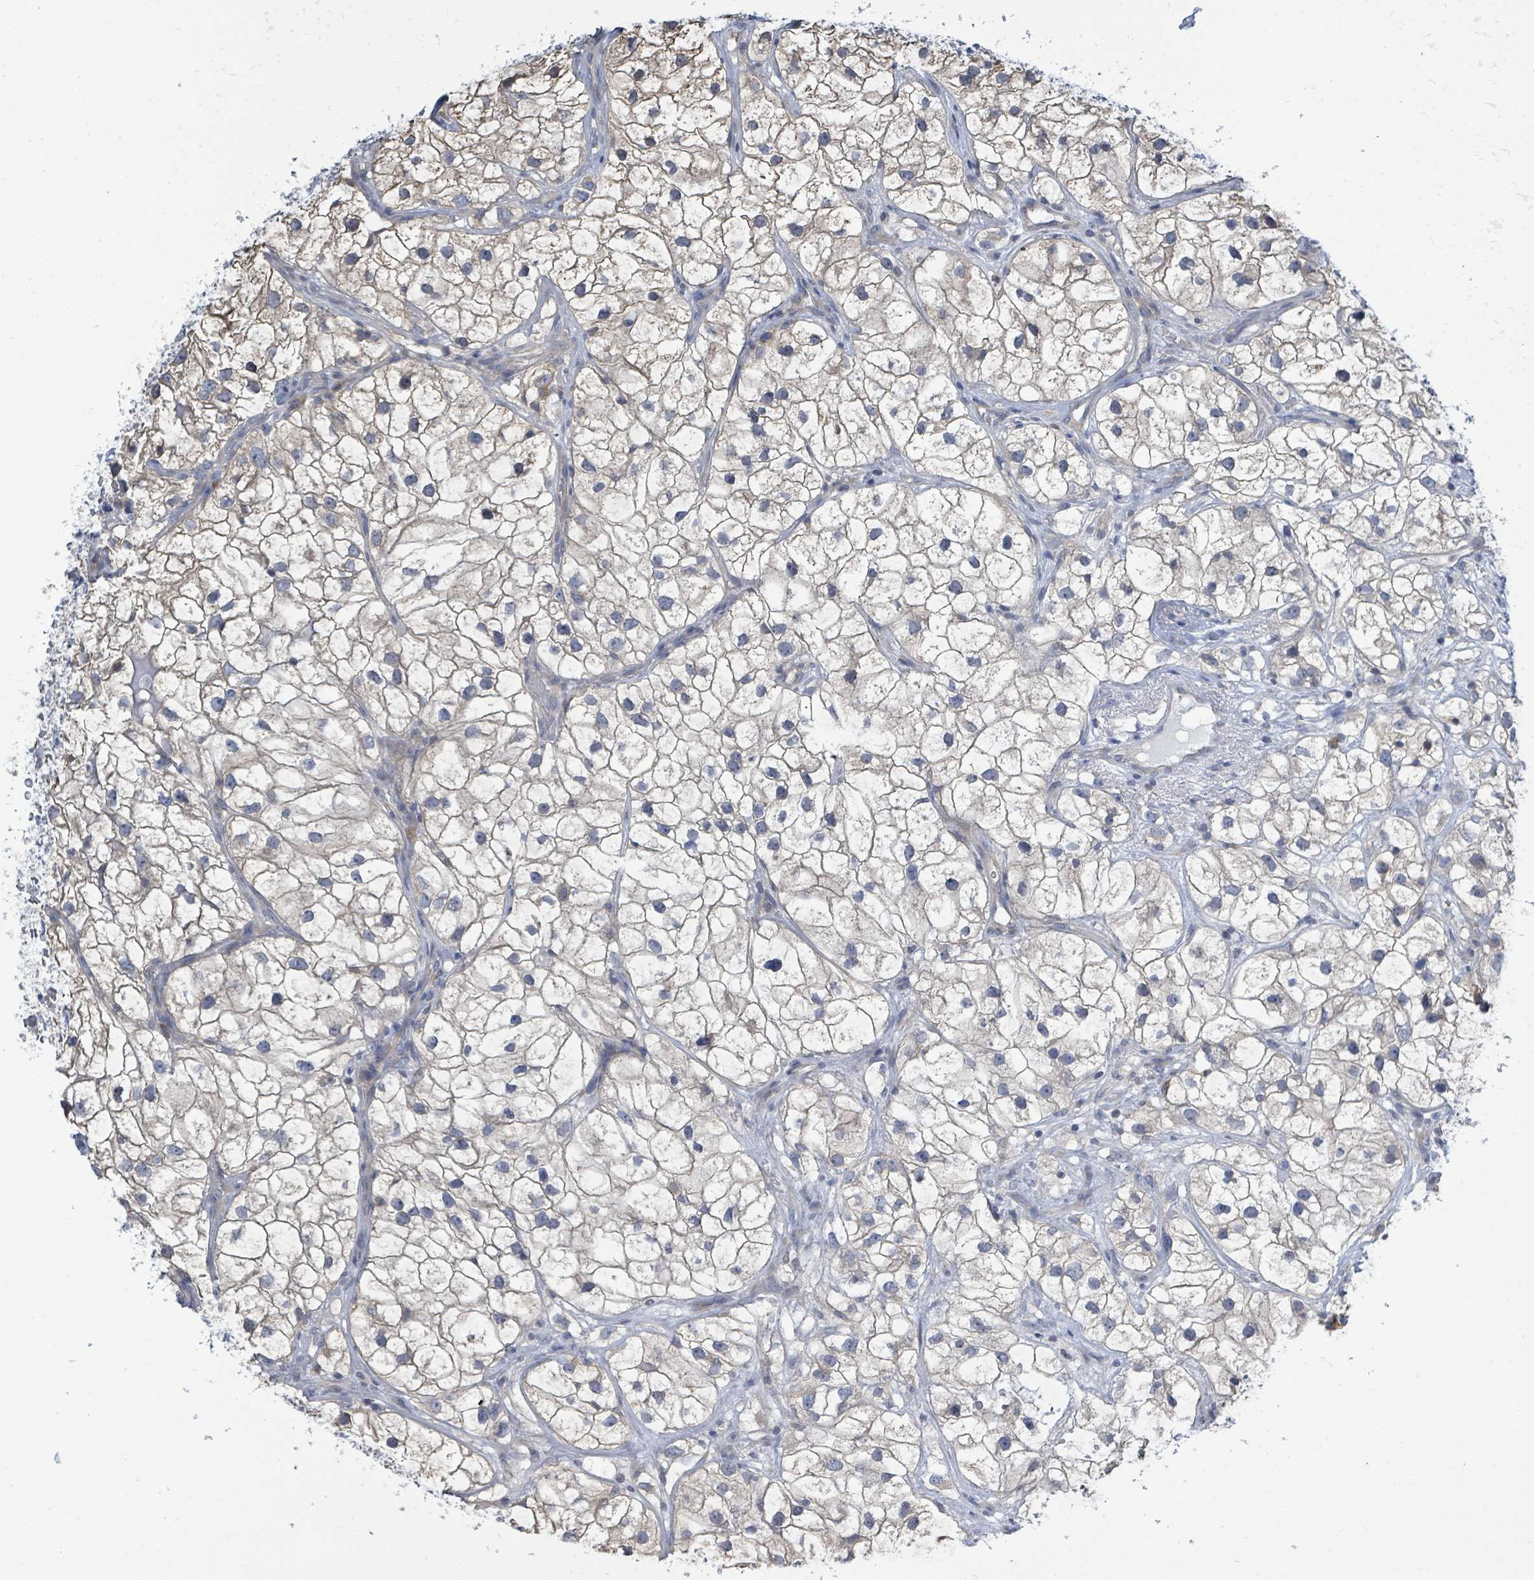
{"staining": {"intensity": "negative", "quantity": "none", "location": "none"}, "tissue": "renal cancer", "cell_type": "Tumor cells", "image_type": "cancer", "snomed": [{"axis": "morphology", "description": "Adenocarcinoma, NOS"}, {"axis": "topography", "description": "Kidney"}], "caption": "Micrograph shows no significant protein staining in tumor cells of adenocarcinoma (renal). (Stains: DAB IHC with hematoxylin counter stain, Microscopy: brightfield microscopy at high magnification).", "gene": "DGKZ", "patient": {"sex": "male", "age": 59}}